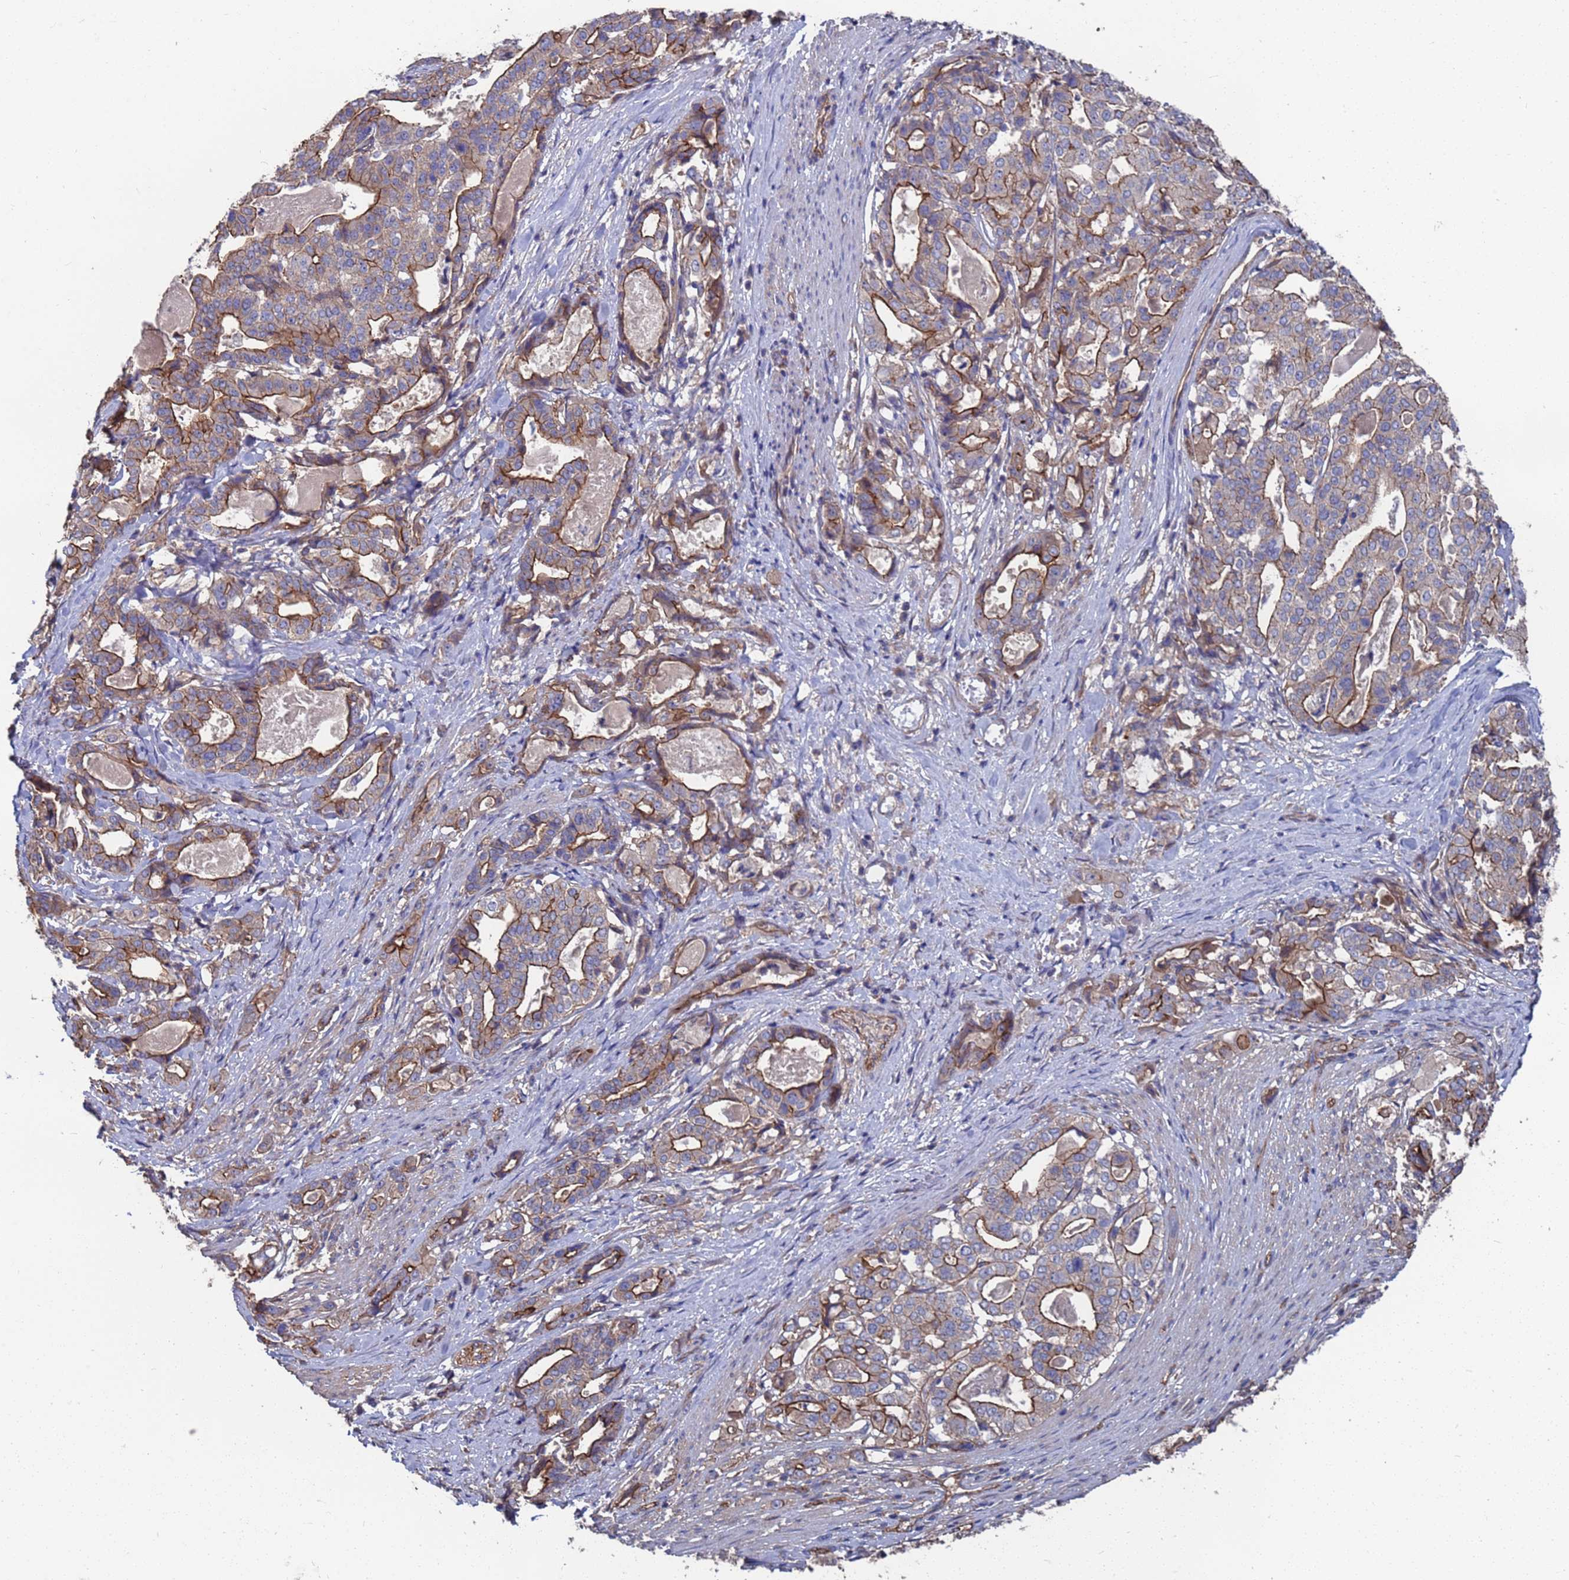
{"staining": {"intensity": "strong", "quantity": "25%-75%", "location": "cytoplasmic/membranous"}, "tissue": "stomach cancer", "cell_type": "Tumor cells", "image_type": "cancer", "snomed": [{"axis": "morphology", "description": "Adenocarcinoma, NOS"}, {"axis": "topography", "description": "Stomach"}], "caption": "A high-resolution image shows IHC staining of adenocarcinoma (stomach), which displays strong cytoplasmic/membranous positivity in about 25%-75% of tumor cells.", "gene": "NDUFAF6", "patient": {"sex": "male", "age": 48}}